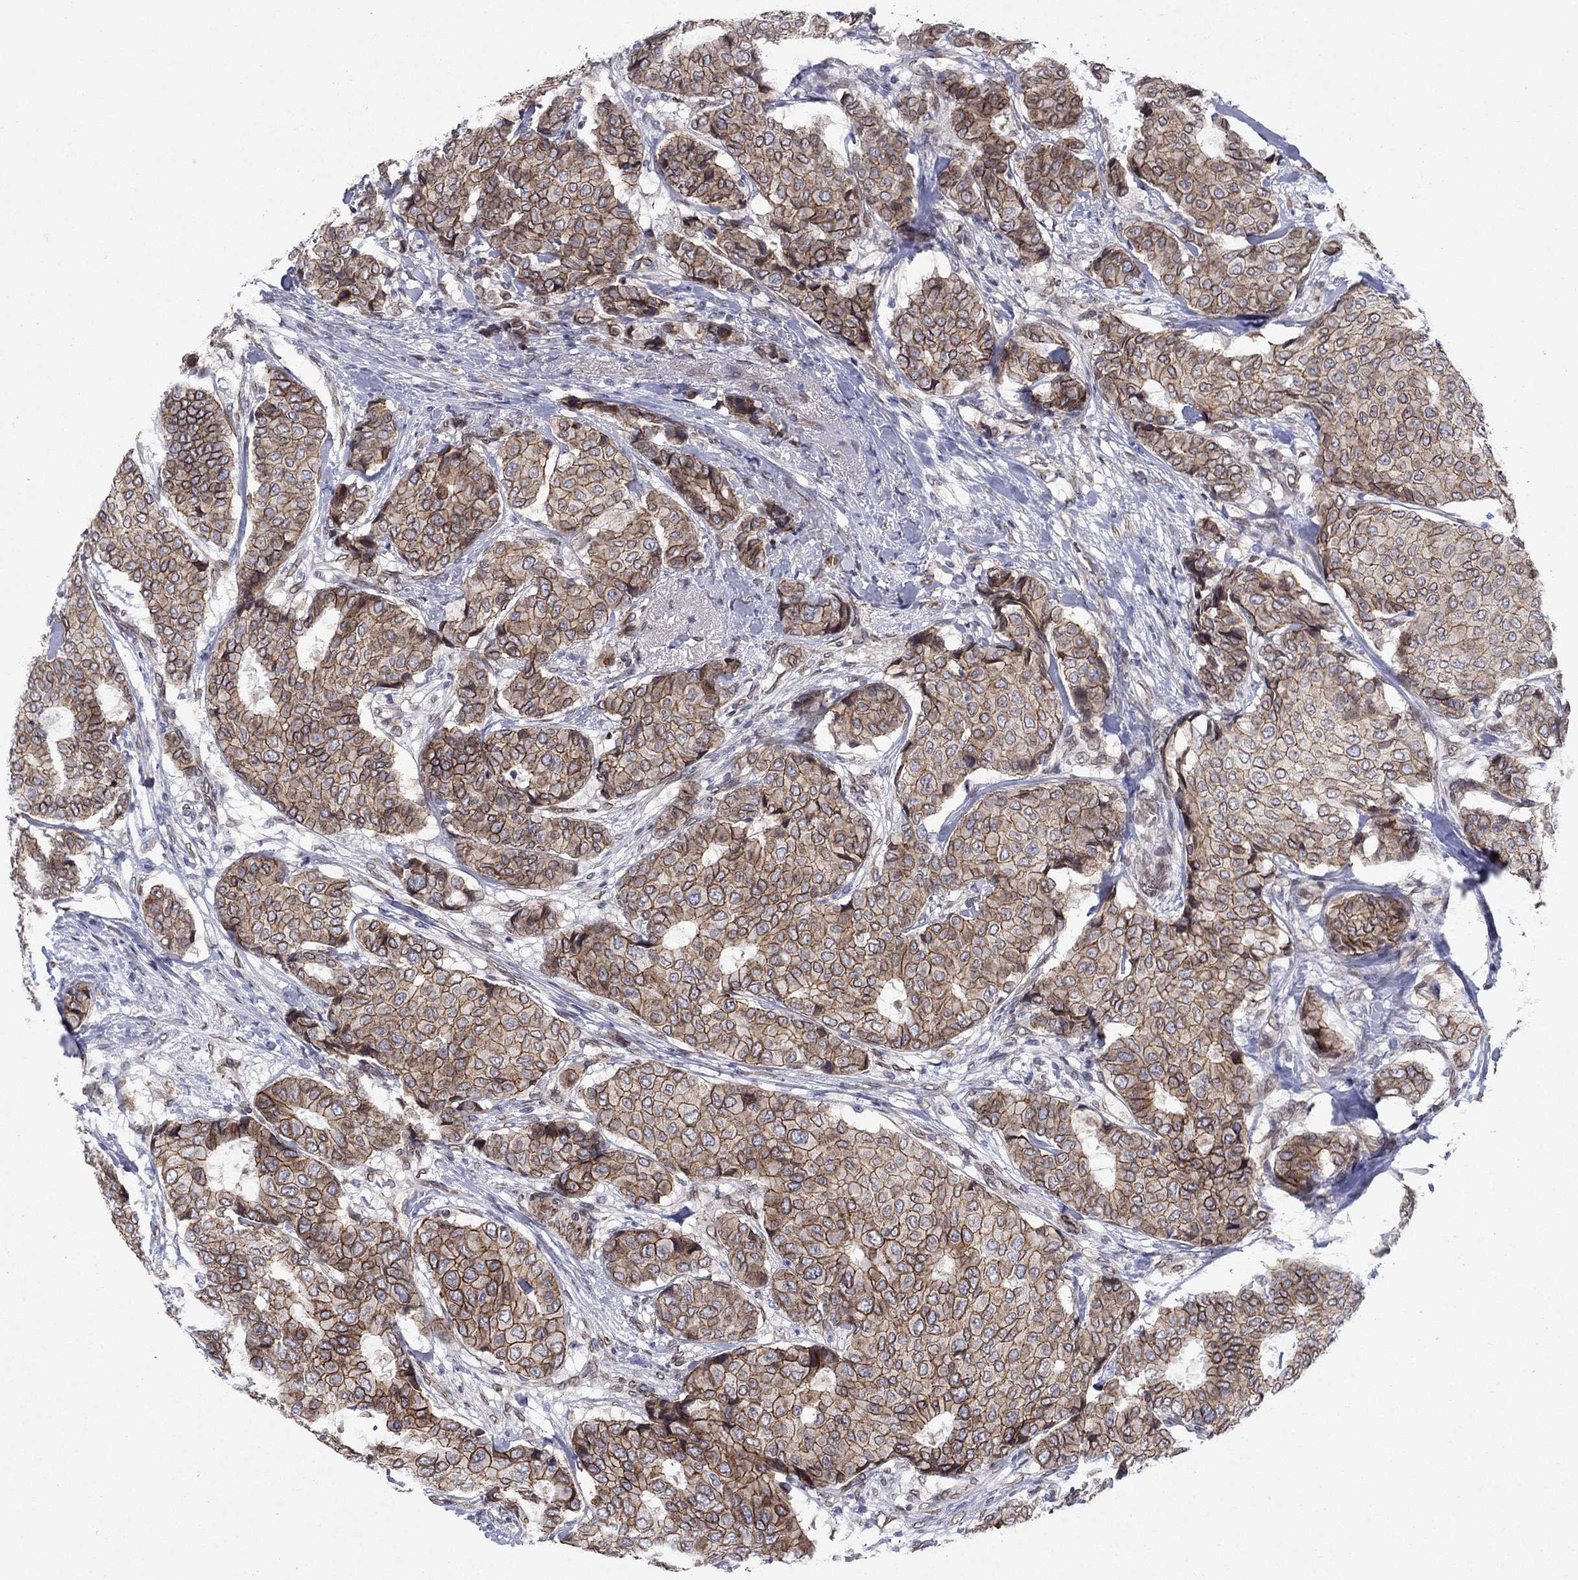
{"staining": {"intensity": "moderate", "quantity": ">75%", "location": "cytoplasmic/membranous"}, "tissue": "breast cancer", "cell_type": "Tumor cells", "image_type": "cancer", "snomed": [{"axis": "morphology", "description": "Duct carcinoma"}, {"axis": "topography", "description": "Breast"}], "caption": "An image of human infiltrating ductal carcinoma (breast) stained for a protein shows moderate cytoplasmic/membranous brown staining in tumor cells.", "gene": "EMC9", "patient": {"sex": "female", "age": 75}}